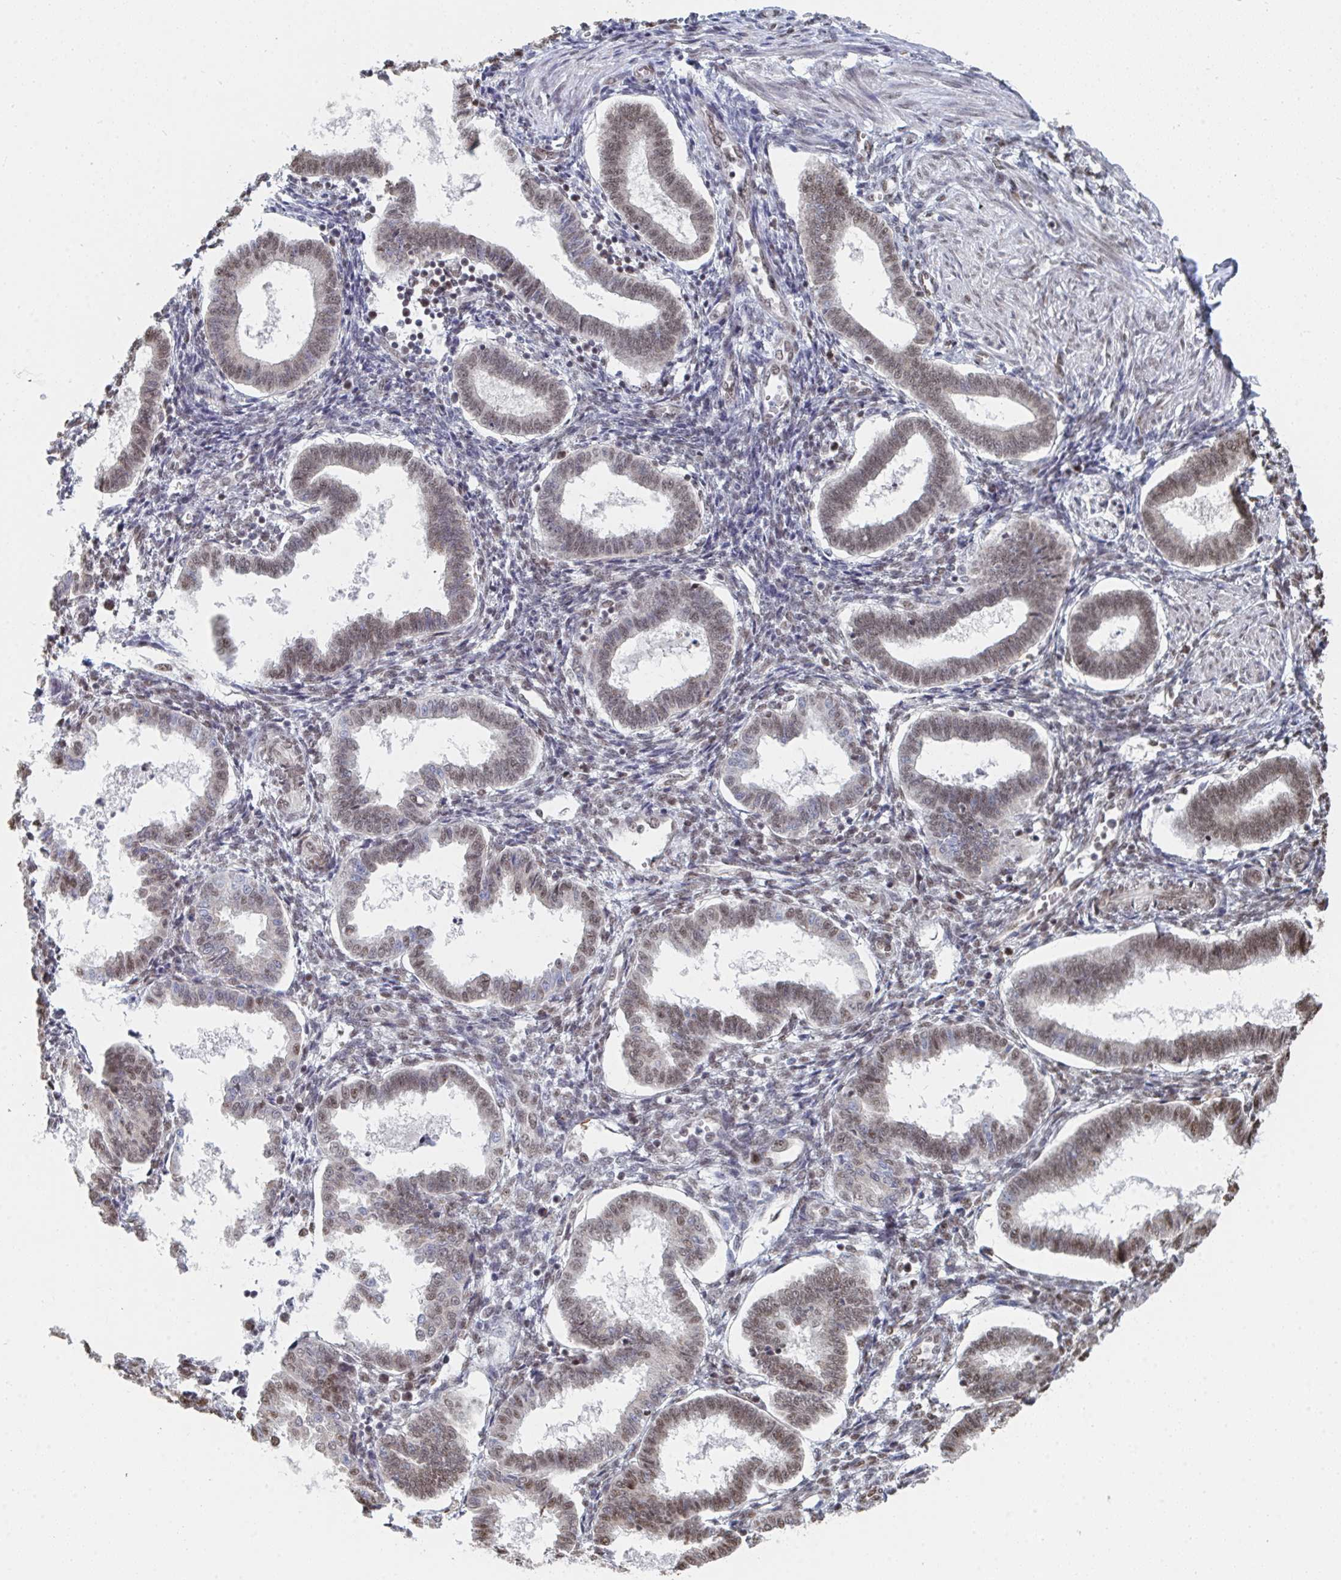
{"staining": {"intensity": "weak", "quantity": "25%-75%", "location": "nuclear"}, "tissue": "endometrium", "cell_type": "Cells in endometrial stroma", "image_type": "normal", "snomed": [{"axis": "morphology", "description": "Normal tissue, NOS"}, {"axis": "topography", "description": "Endometrium"}], "caption": "High-power microscopy captured an immunohistochemistry (IHC) micrograph of unremarkable endometrium, revealing weak nuclear staining in about 25%-75% of cells in endometrial stroma. The protein of interest is shown in brown color, while the nuclei are stained blue.", "gene": "MBNL1", "patient": {"sex": "female", "age": 24}}